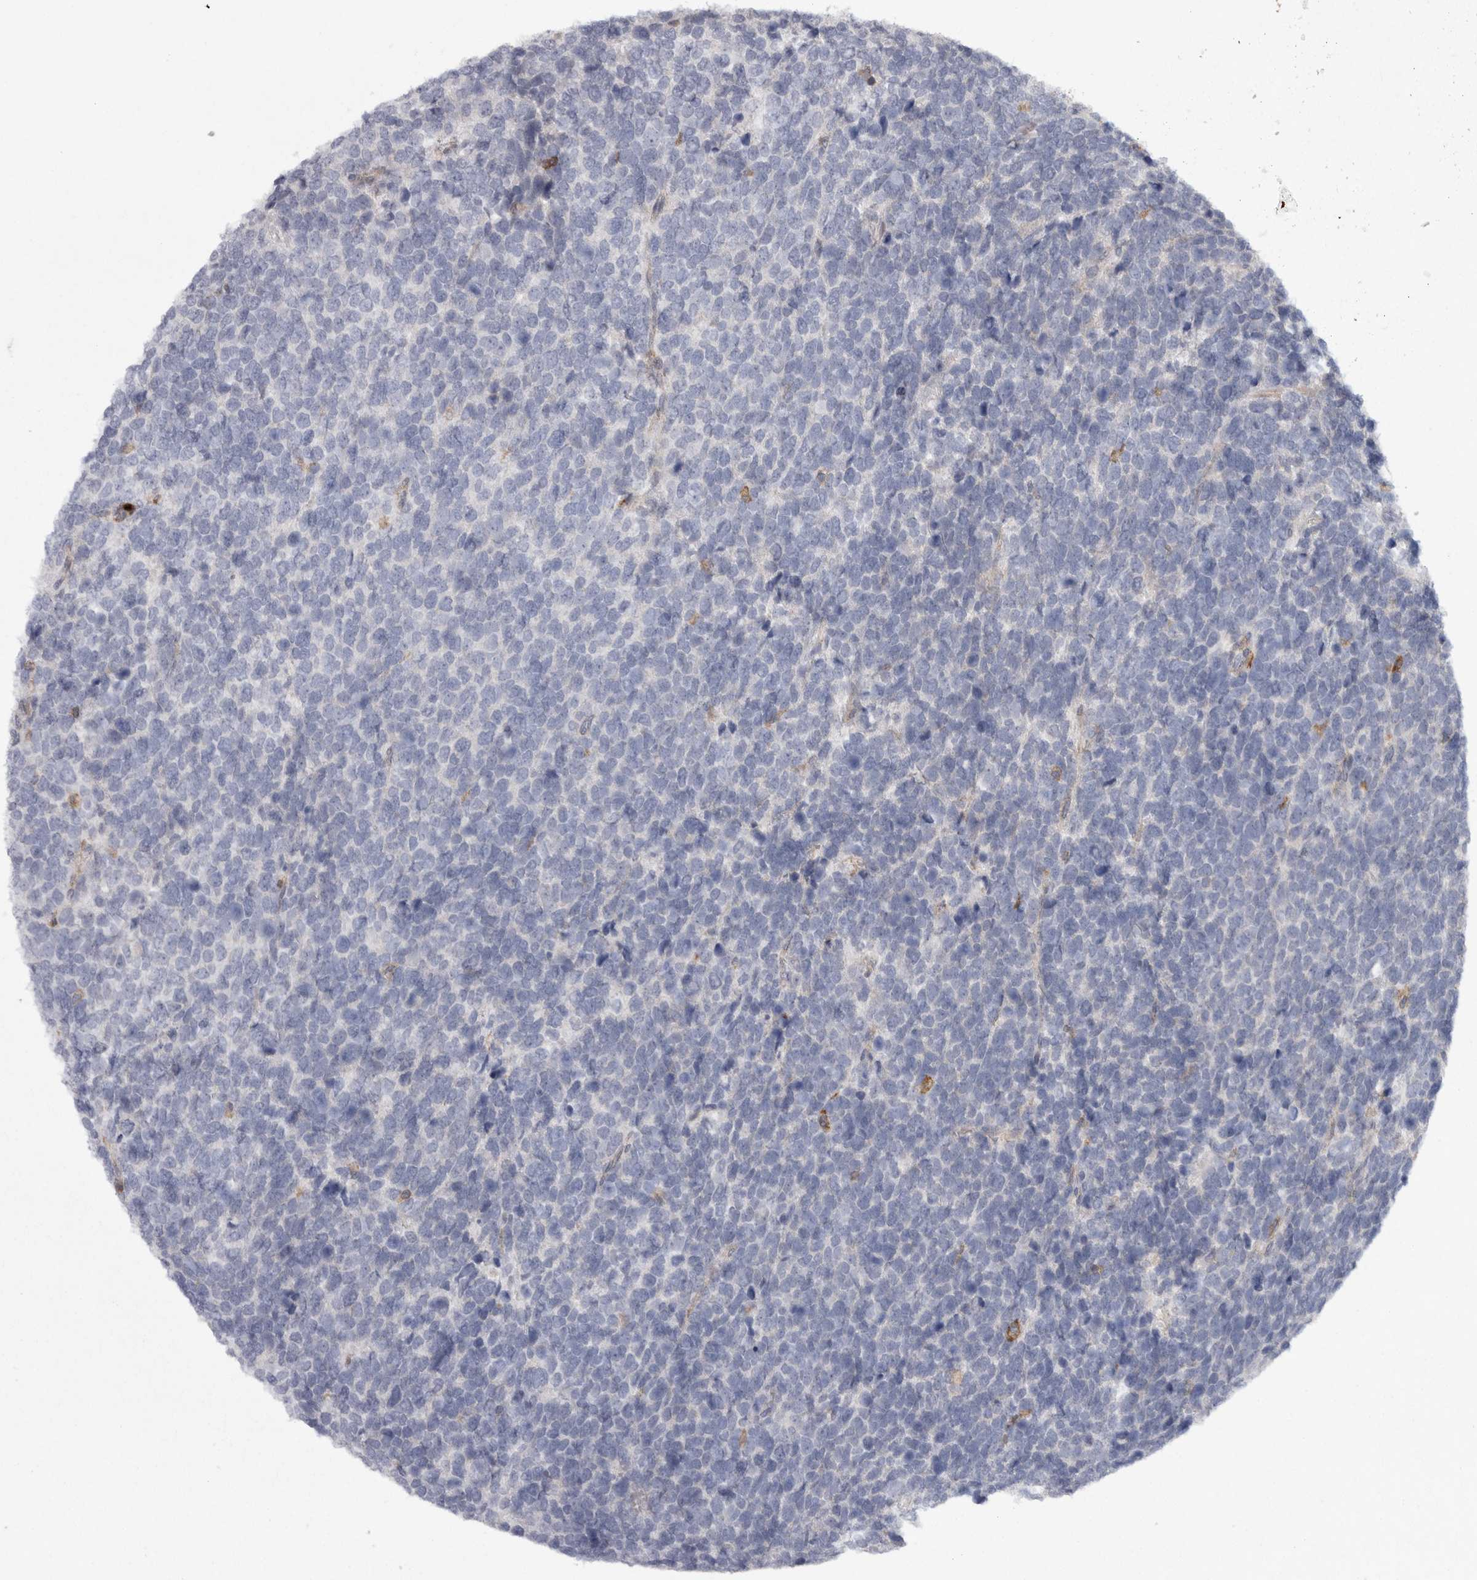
{"staining": {"intensity": "negative", "quantity": "none", "location": "none"}, "tissue": "urothelial cancer", "cell_type": "Tumor cells", "image_type": "cancer", "snomed": [{"axis": "morphology", "description": "Urothelial carcinoma, High grade"}, {"axis": "topography", "description": "Urinary bladder"}], "caption": "Immunohistochemistry of urothelial cancer reveals no expression in tumor cells. Brightfield microscopy of immunohistochemistry stained with DAB (3,3'-diaminobenzidine) (brown) and hematoxylin (blue), captured at high magnification.", "gene": "SIGLEC10", "patient": {"sex": "female", "age": 82}}